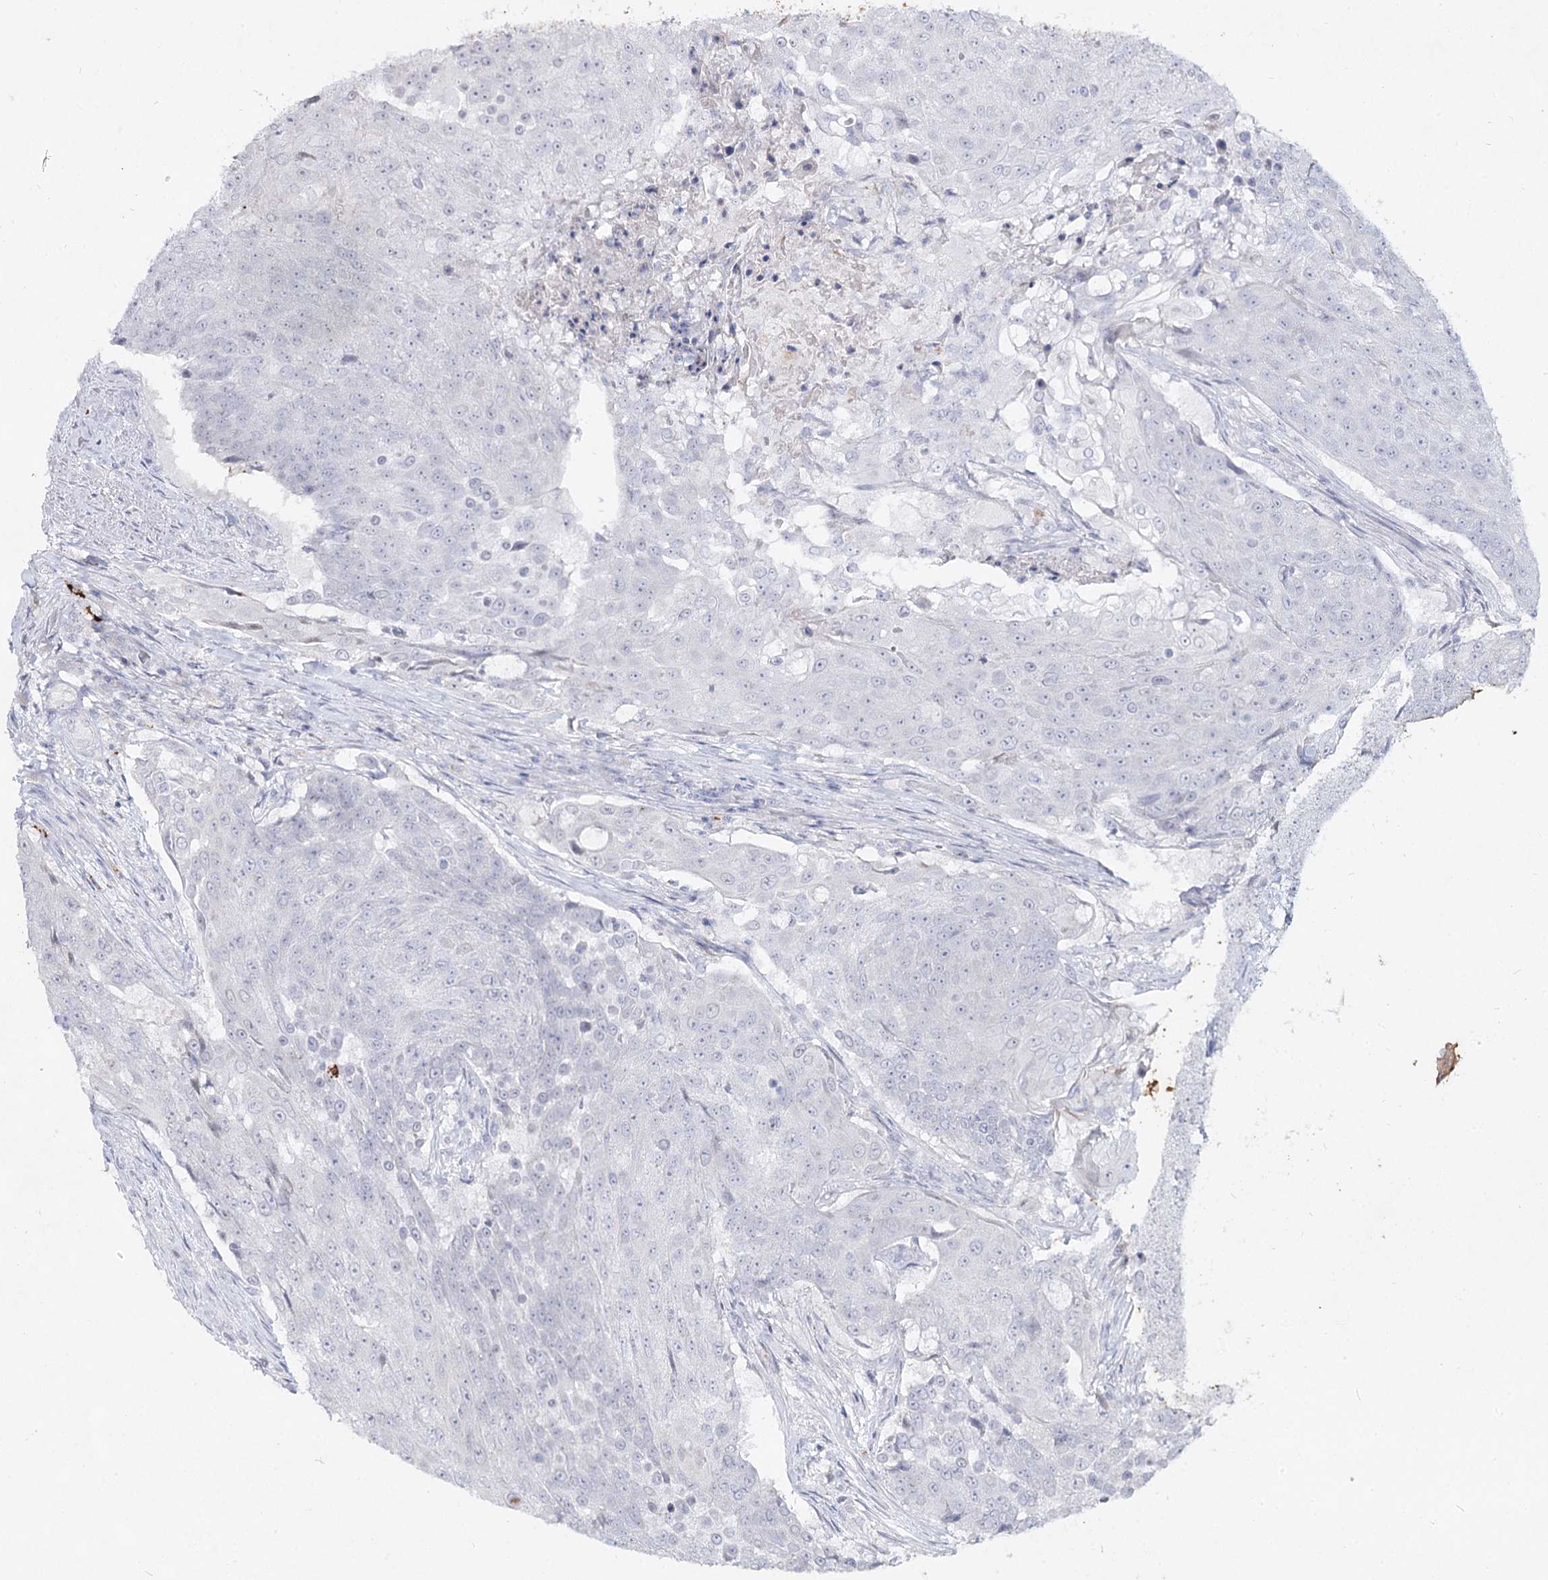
{"staining": {"intensity": "negative", "quantity": "none", "location": "none"}, "tissue": "urothelial cancer", "cell_type": "Tumor cells", "image_type": "cancer", "snomed": [{"axis": "morphology", "description": "Urothelial carcinoma, High grade"}, {"axis": "topography", "description": "Urinary bladder"}], "caption": "Histopathology image shows no protein expression in tumor cells of urothelial cancer tissue.", "gene": "CCDC73", "patient": {"sex": "female", "age": 63}}